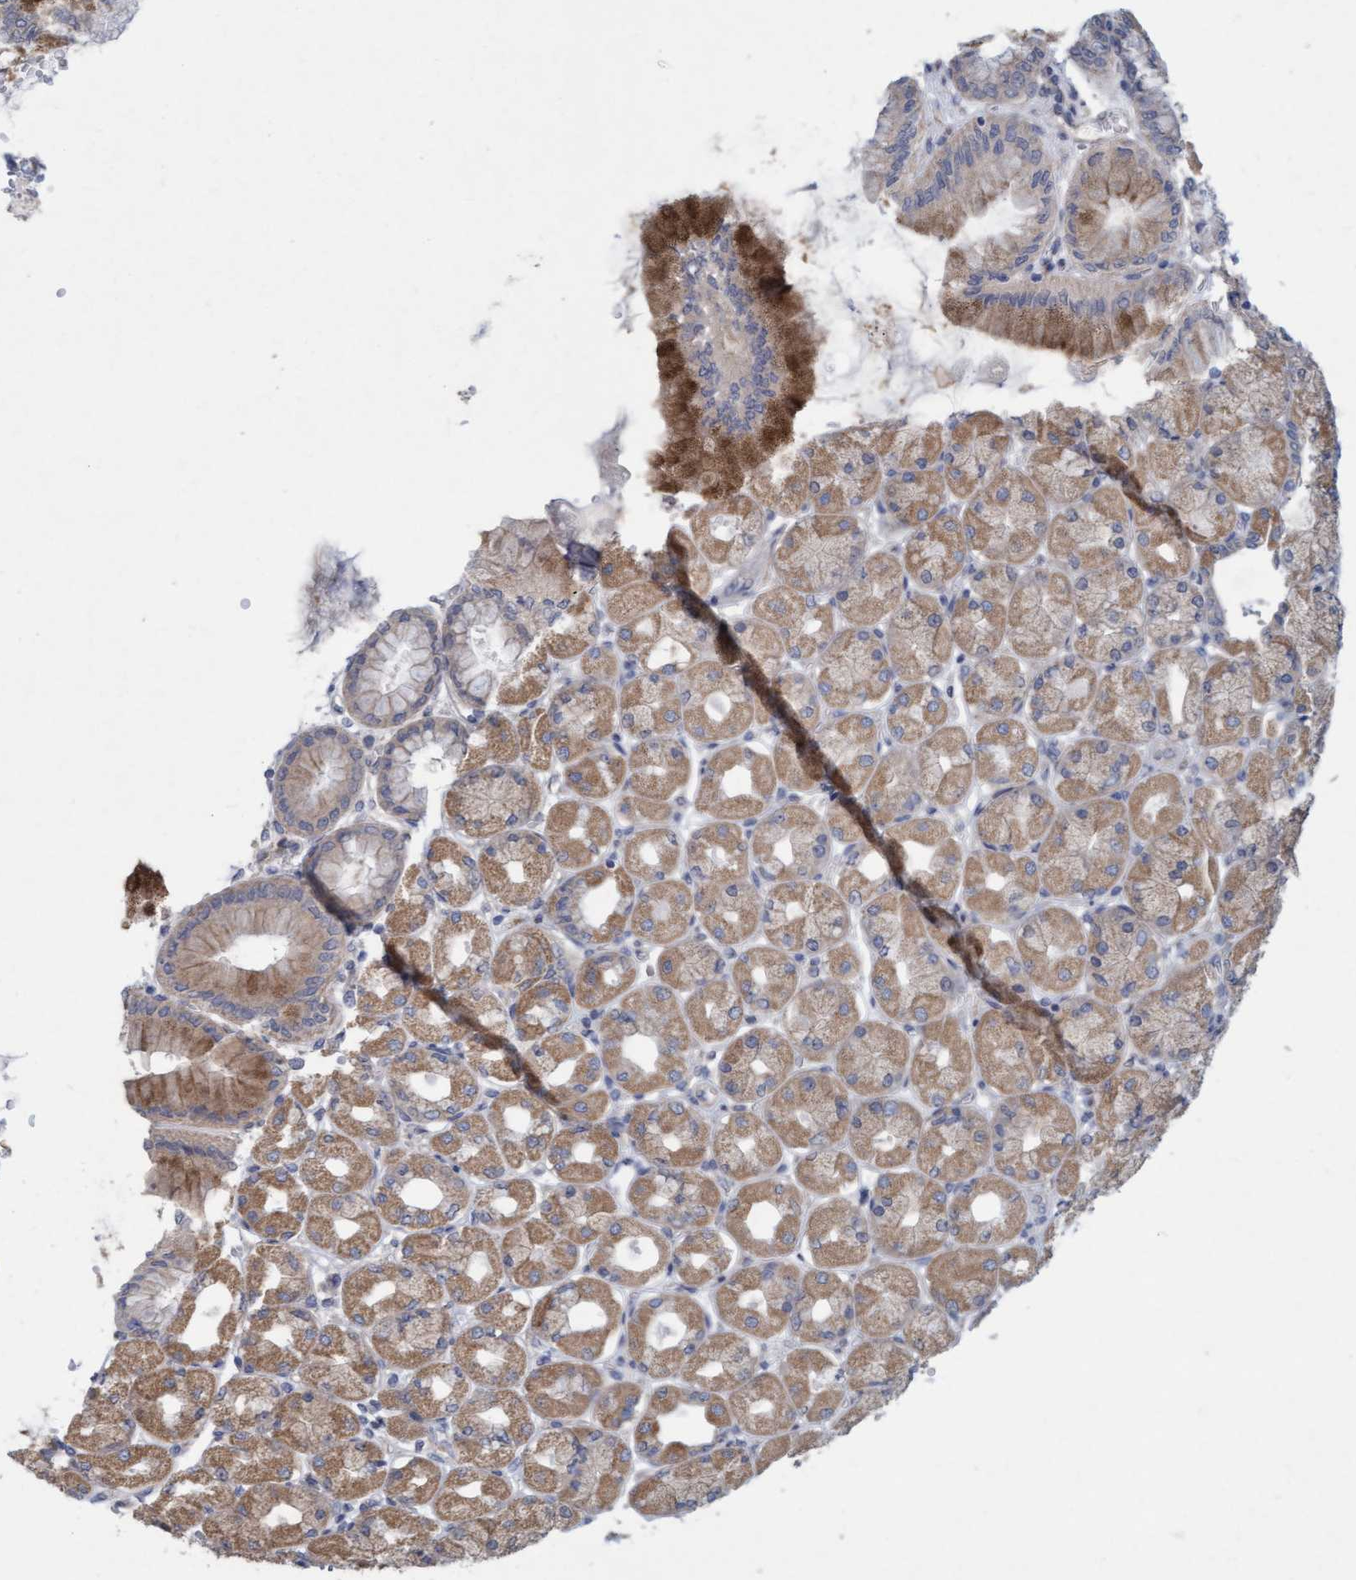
{"staining": {"intensity": "moderate", "quantity": ">75%", "location": "cytoplasmic/membranous"}, "tissue": "stomach", "cell_type": "Glandular cells", "image_type": "normal", "snomed": [{"axis": "morphology", "description": "Normal tissue, NOS"}, {"axis": "topography", "description": "Stomach, upper"}], "caption": "Immunohistochemistry image of benign stomach: human stomach stained using IHC displays medium levels of moderate protein expression localized specifically in the cytoplasmic/membranous of glandular cells, appearing as a cytoplasmic/membranous brown color.", "gene": "DDHD2", "patient": {"sex": "female", "age": 56}}